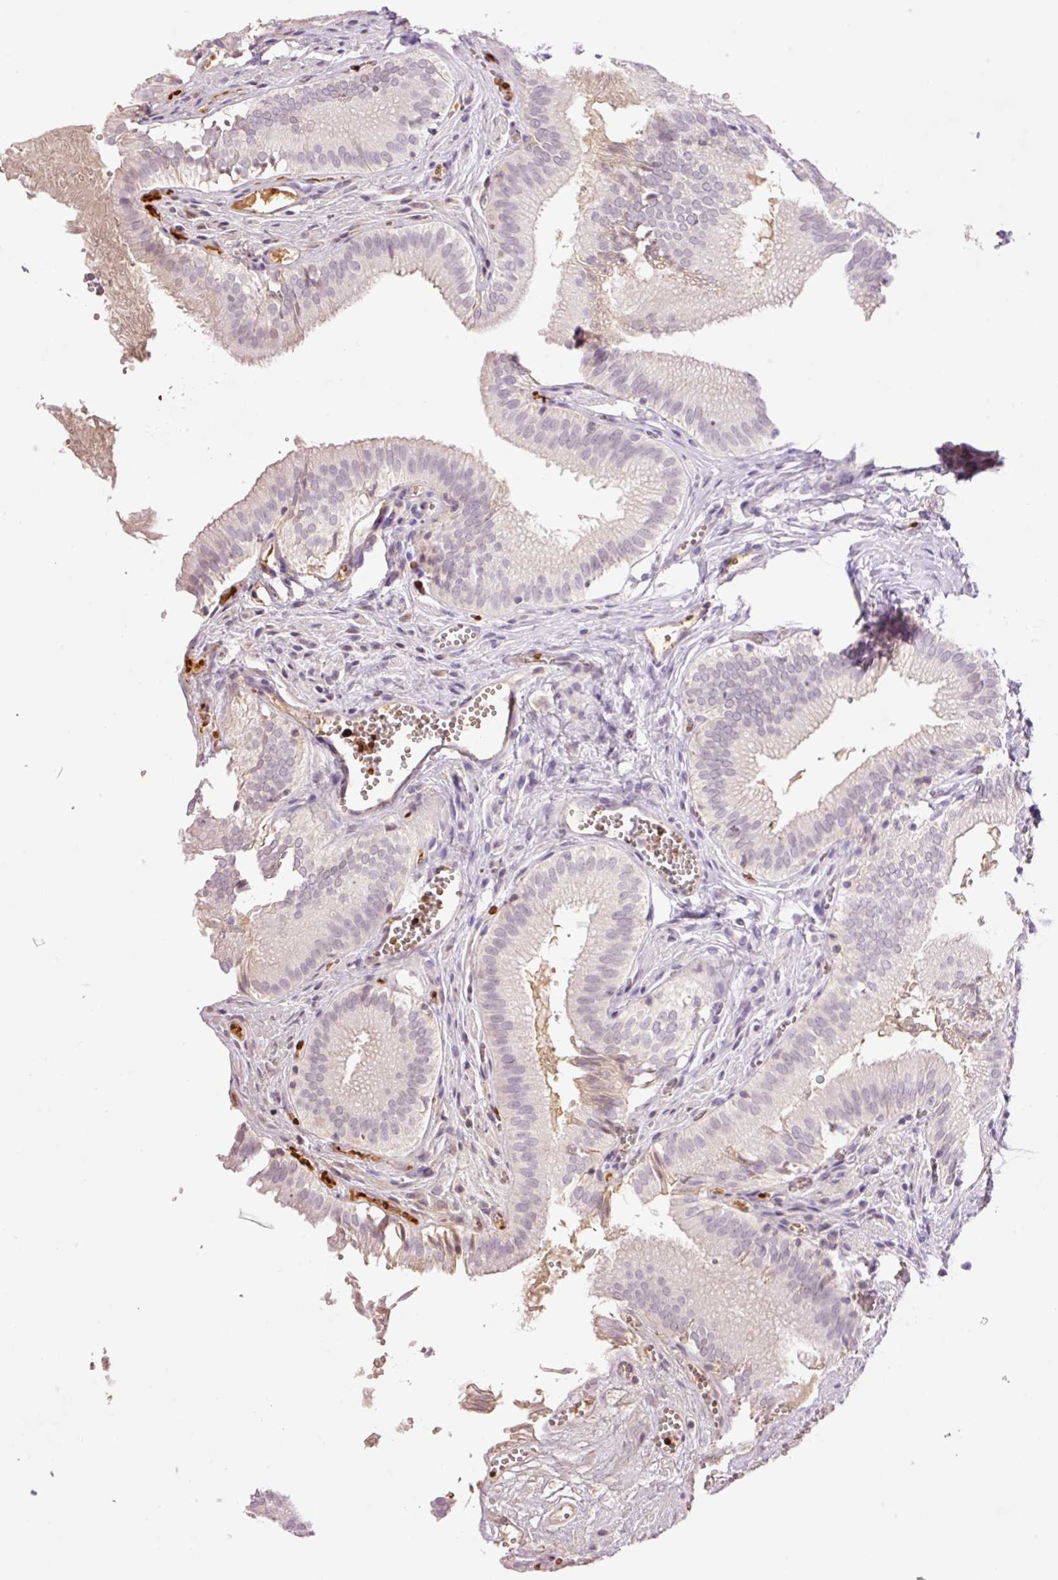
{"staining": {"intensity": "negative", "quantity": "none", "location": "none"}, "tissue": "gallbladder", "cell_type": "Glandular cells", "image_type": "normal", "snomed": [{"axis": "morphology", "description": "Normal tissue, NOS"}, {"axis": "topography", "description": "Gallbladder"}, {"axis": "topography", "description": "Peripheral nerve tissue"}], "caption": "IHC histopathology image of normal gallbladder: human gallbladder stained with DAB (3,3'-diaminobenzidine) demonstrates no significant protein expression in glandular cells.", "gene": "LY6G6D", "patient": {"sex": "male", "age": 17}}